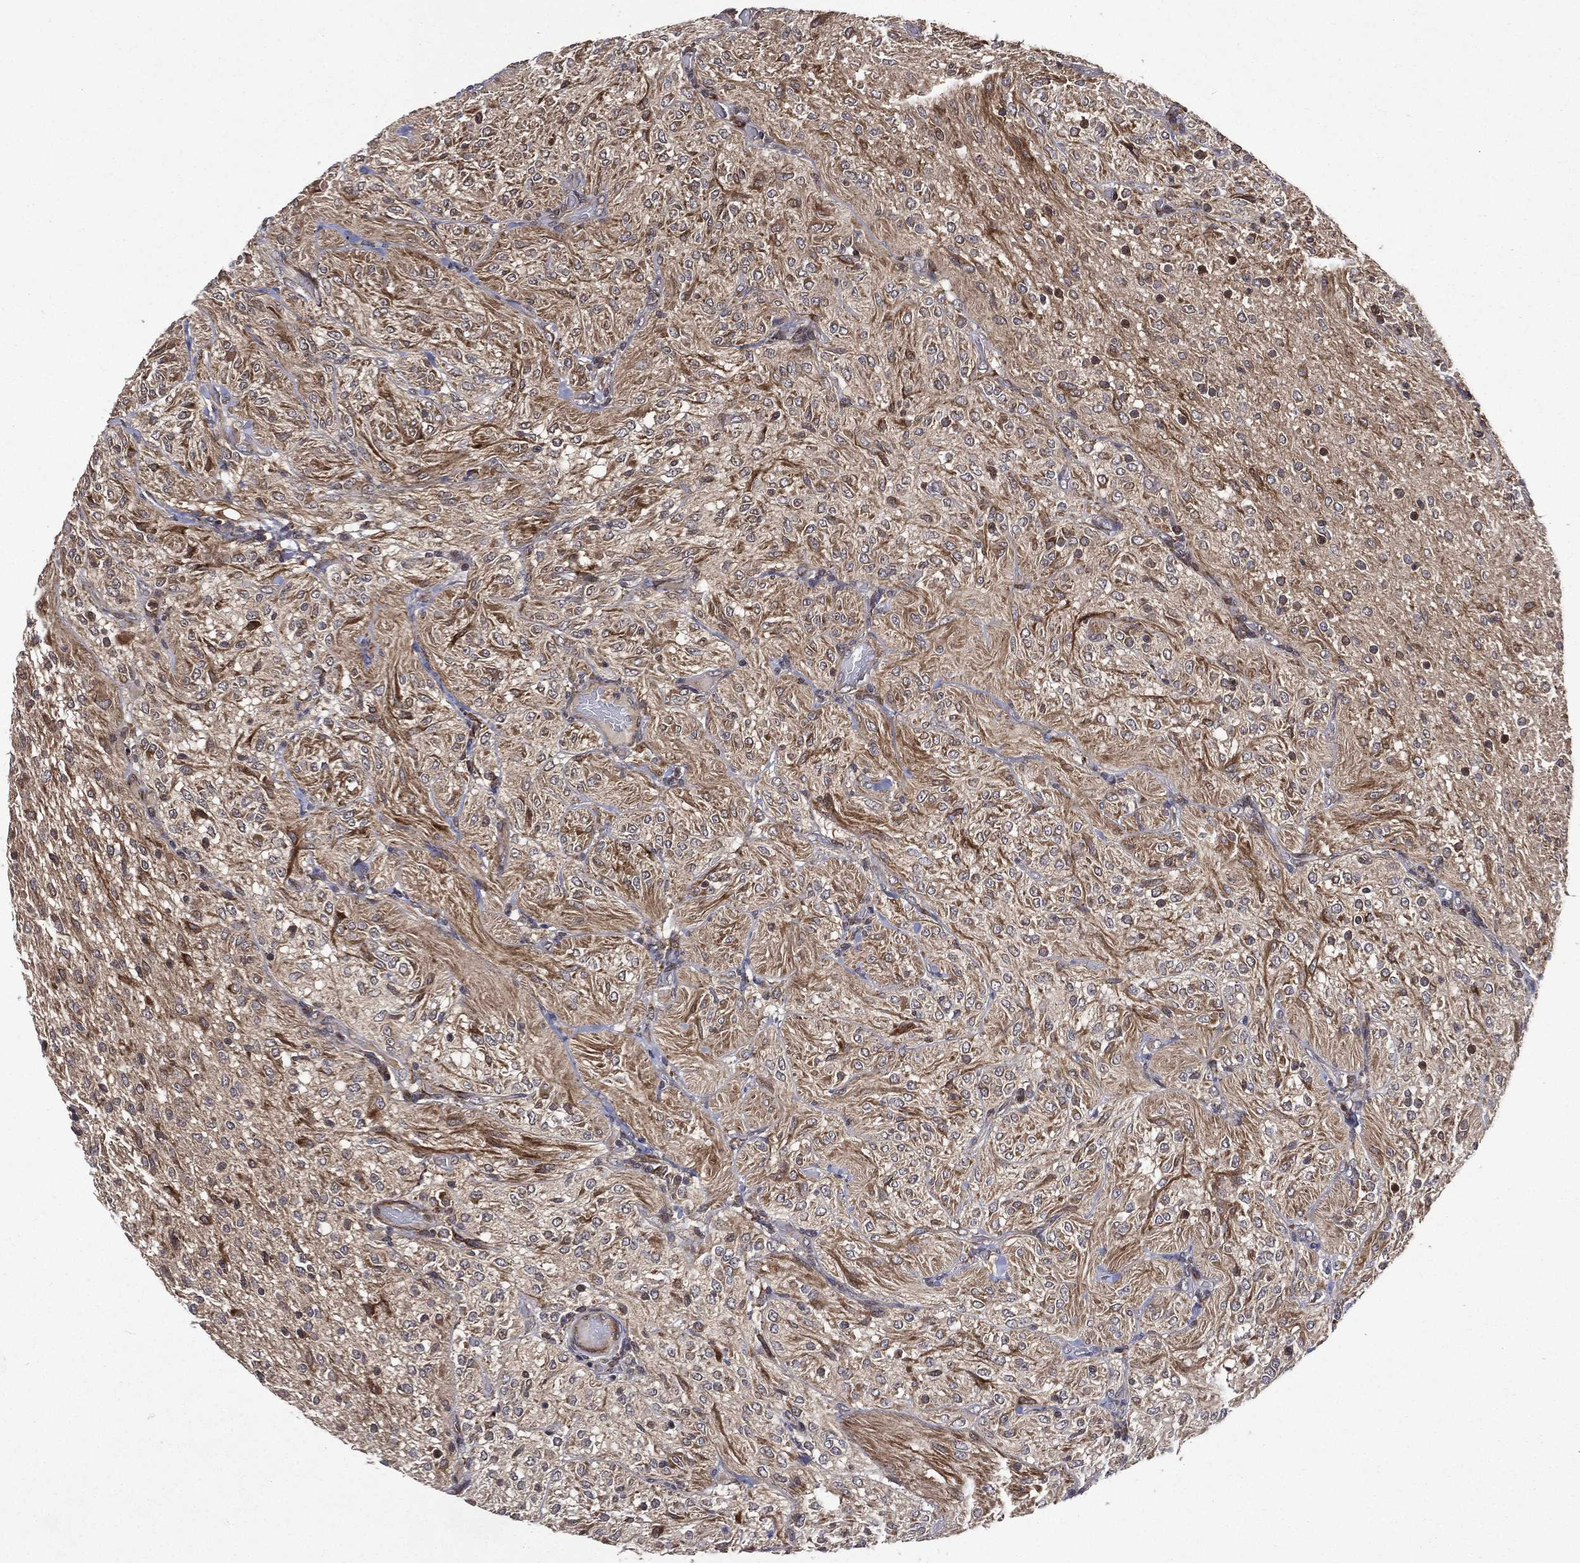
{"staining": {"intensity": "moderate", "quantity": "25%-75%", "location": "cytoplasmic/membranous"}, "tissue": "glioma", "cell_type": "Tumor cells", "image_type": "cancer", "snomed": [{"axis": "morphology", "description": "Glioma, malignant, Low grade"}, {"axis": "topography", "description": "Brain"}], "caption": "Immunohistochemical staining of malignant glioma (low-grade) exhibits moderate cytoplasmic/membranous protein staining in about 25%-75% of tumor cells. (DAB IHC, brown staining for protein, blue staining for nuclei).", "gene": "RAB11FIP4", "patient": {"sex": "male", "age": 3}}